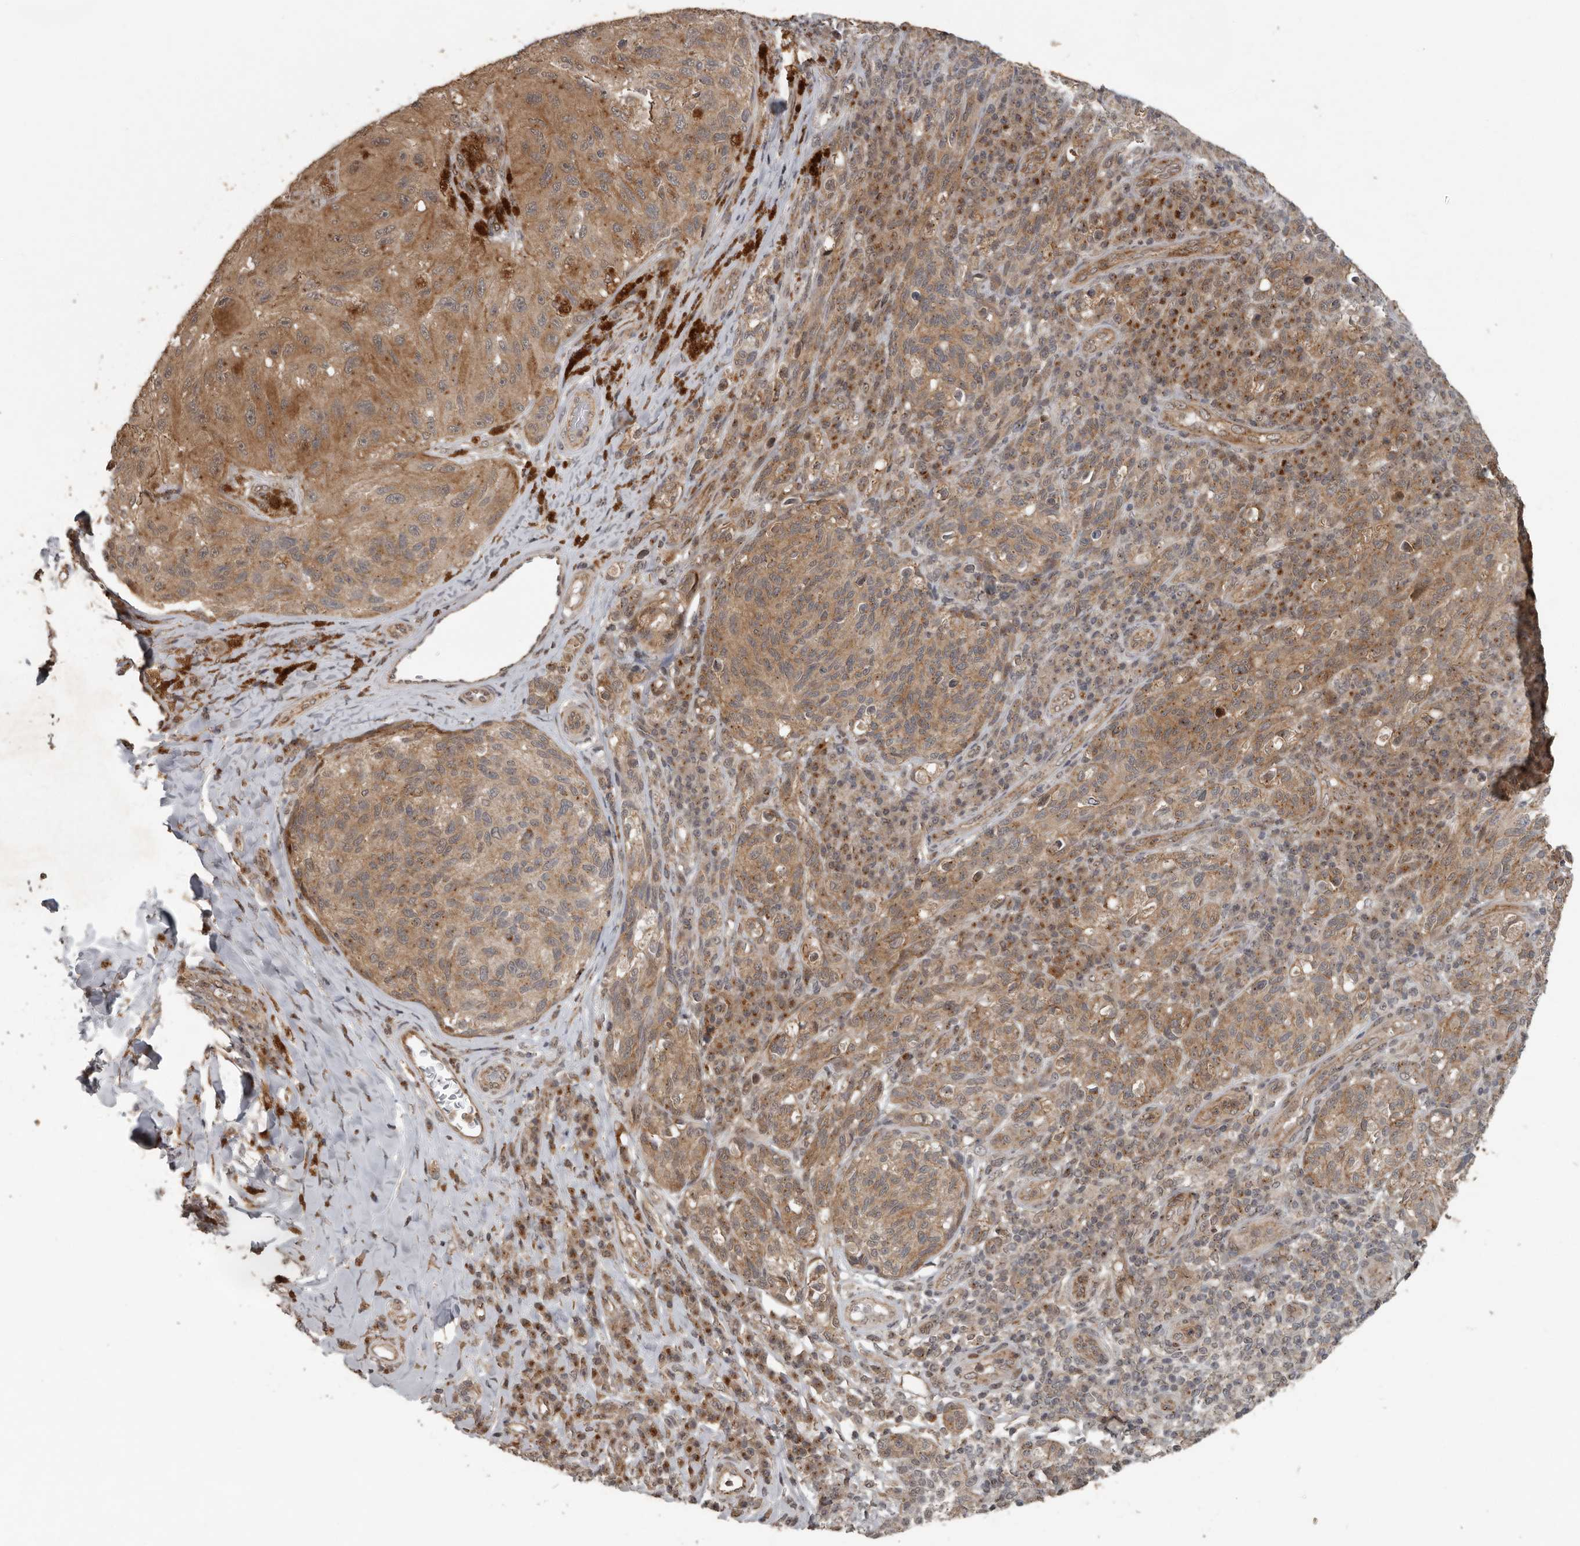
{"staining": {"intensity": "moderate", "quantity": ">75%", "location": "cytoplasmic/membranous"}, "tissue": "melanoma", "cell_type": "Tumor cells", "image_type": "cancer", "snomed": [{"axis": "morphology", "description": "Malignant melanoma, NOS"}, {"axis": "topography", "description": "Skin"}], "caption": "Immunohistochemical staining of malignant melanoma displays medium levels of moderate cytoplasmic/membranous protein expression in approximately >75% of tumor cells.", "gene": "CEP350", "patient": {"sex": "female", "age": 73}}